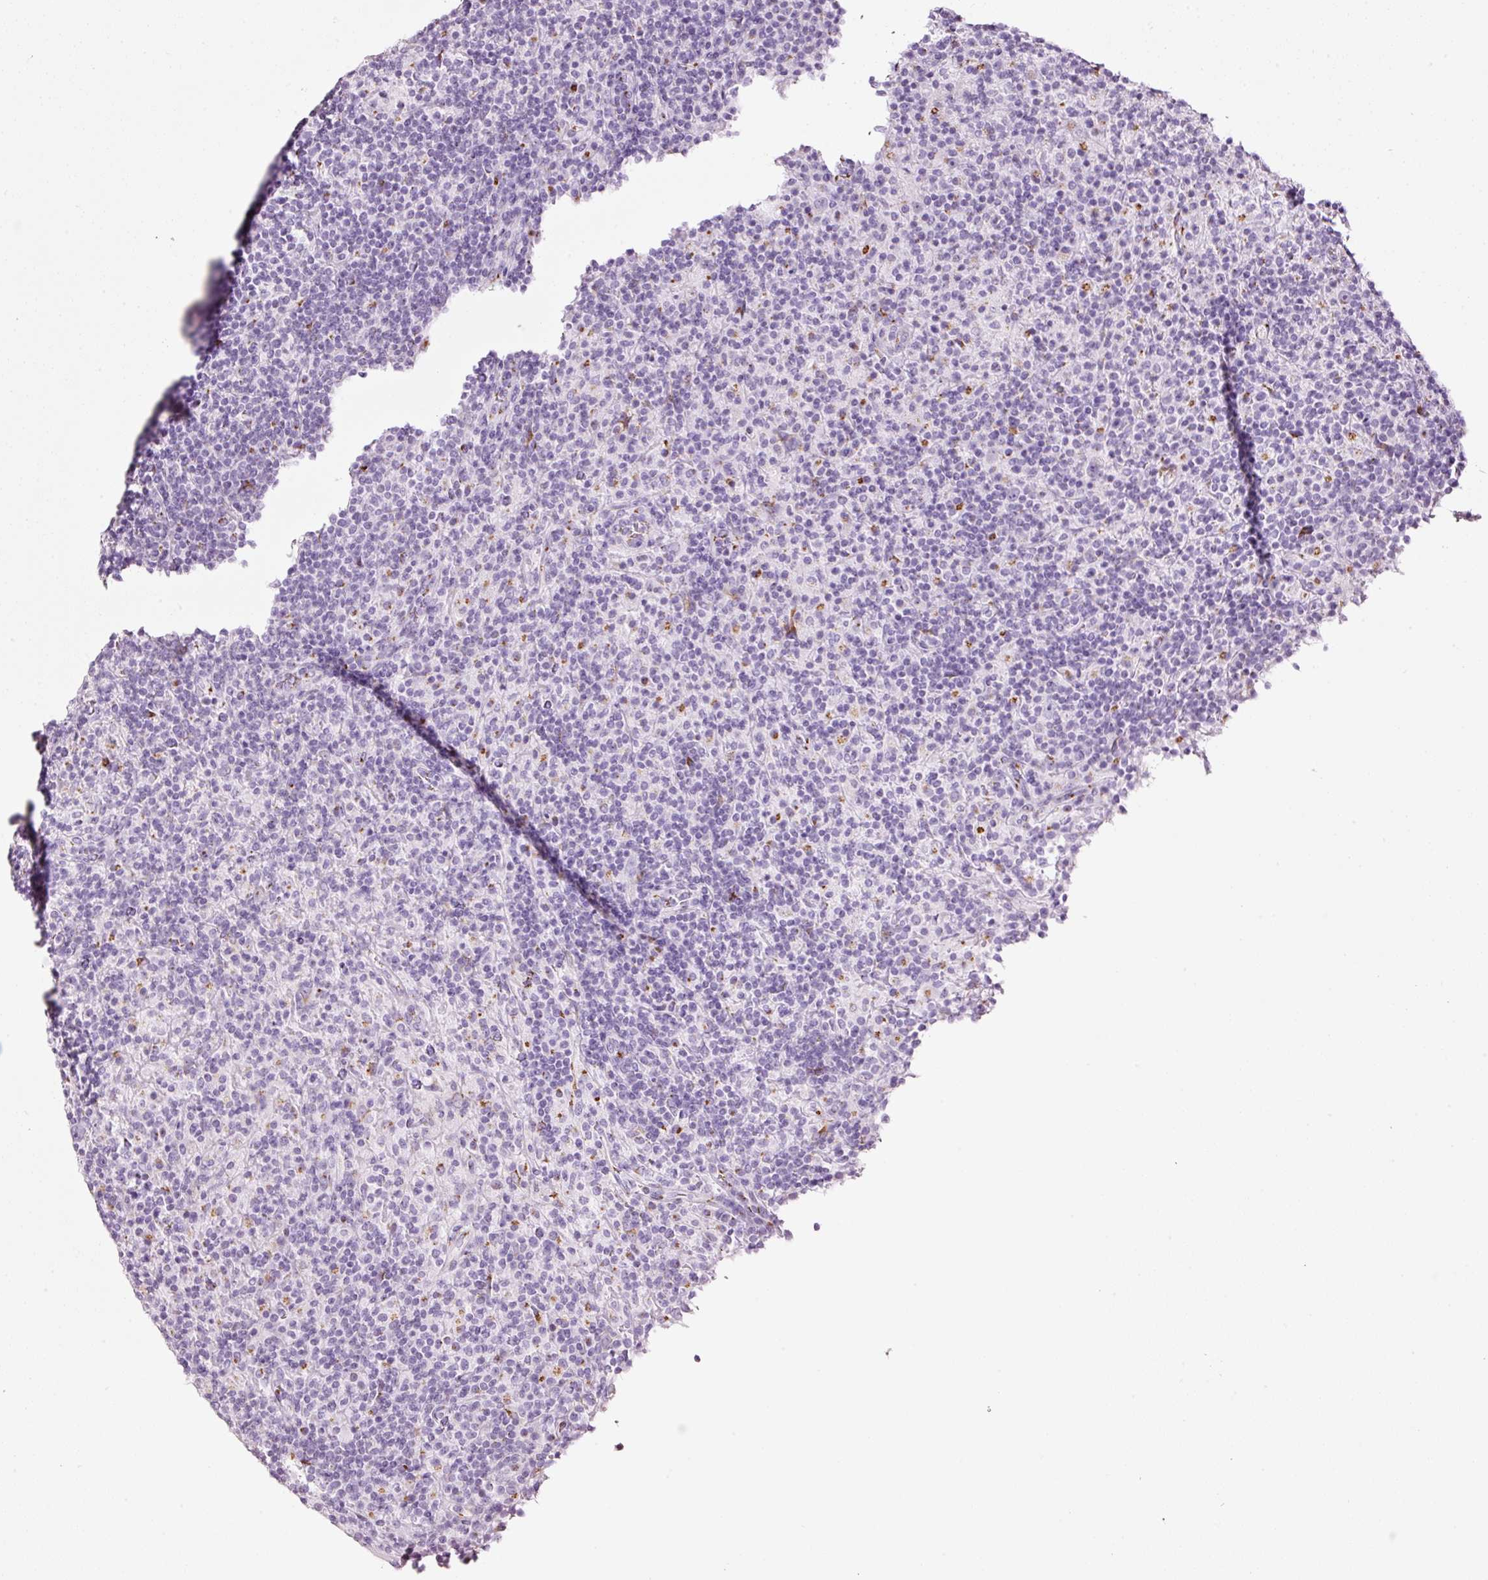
{"staining": {"intensity": "negative", "quantity": "none", "location": "none"}, "tissue": "lymphoma", "cell_type": "Tumor cells", "image_type": "cancer", "snomed": [{"axis": "morphology", "description": "Hodgkin's disease, NOS"}, {"axis": "topography", "description": "Lymph node"}], "caption": "This is an IHC photomicrograph of human Hodgkin's disease. There is no positivity in tumor cells.", "gene": "SDF4", "patient": {"sex": "male", "age": 70}}